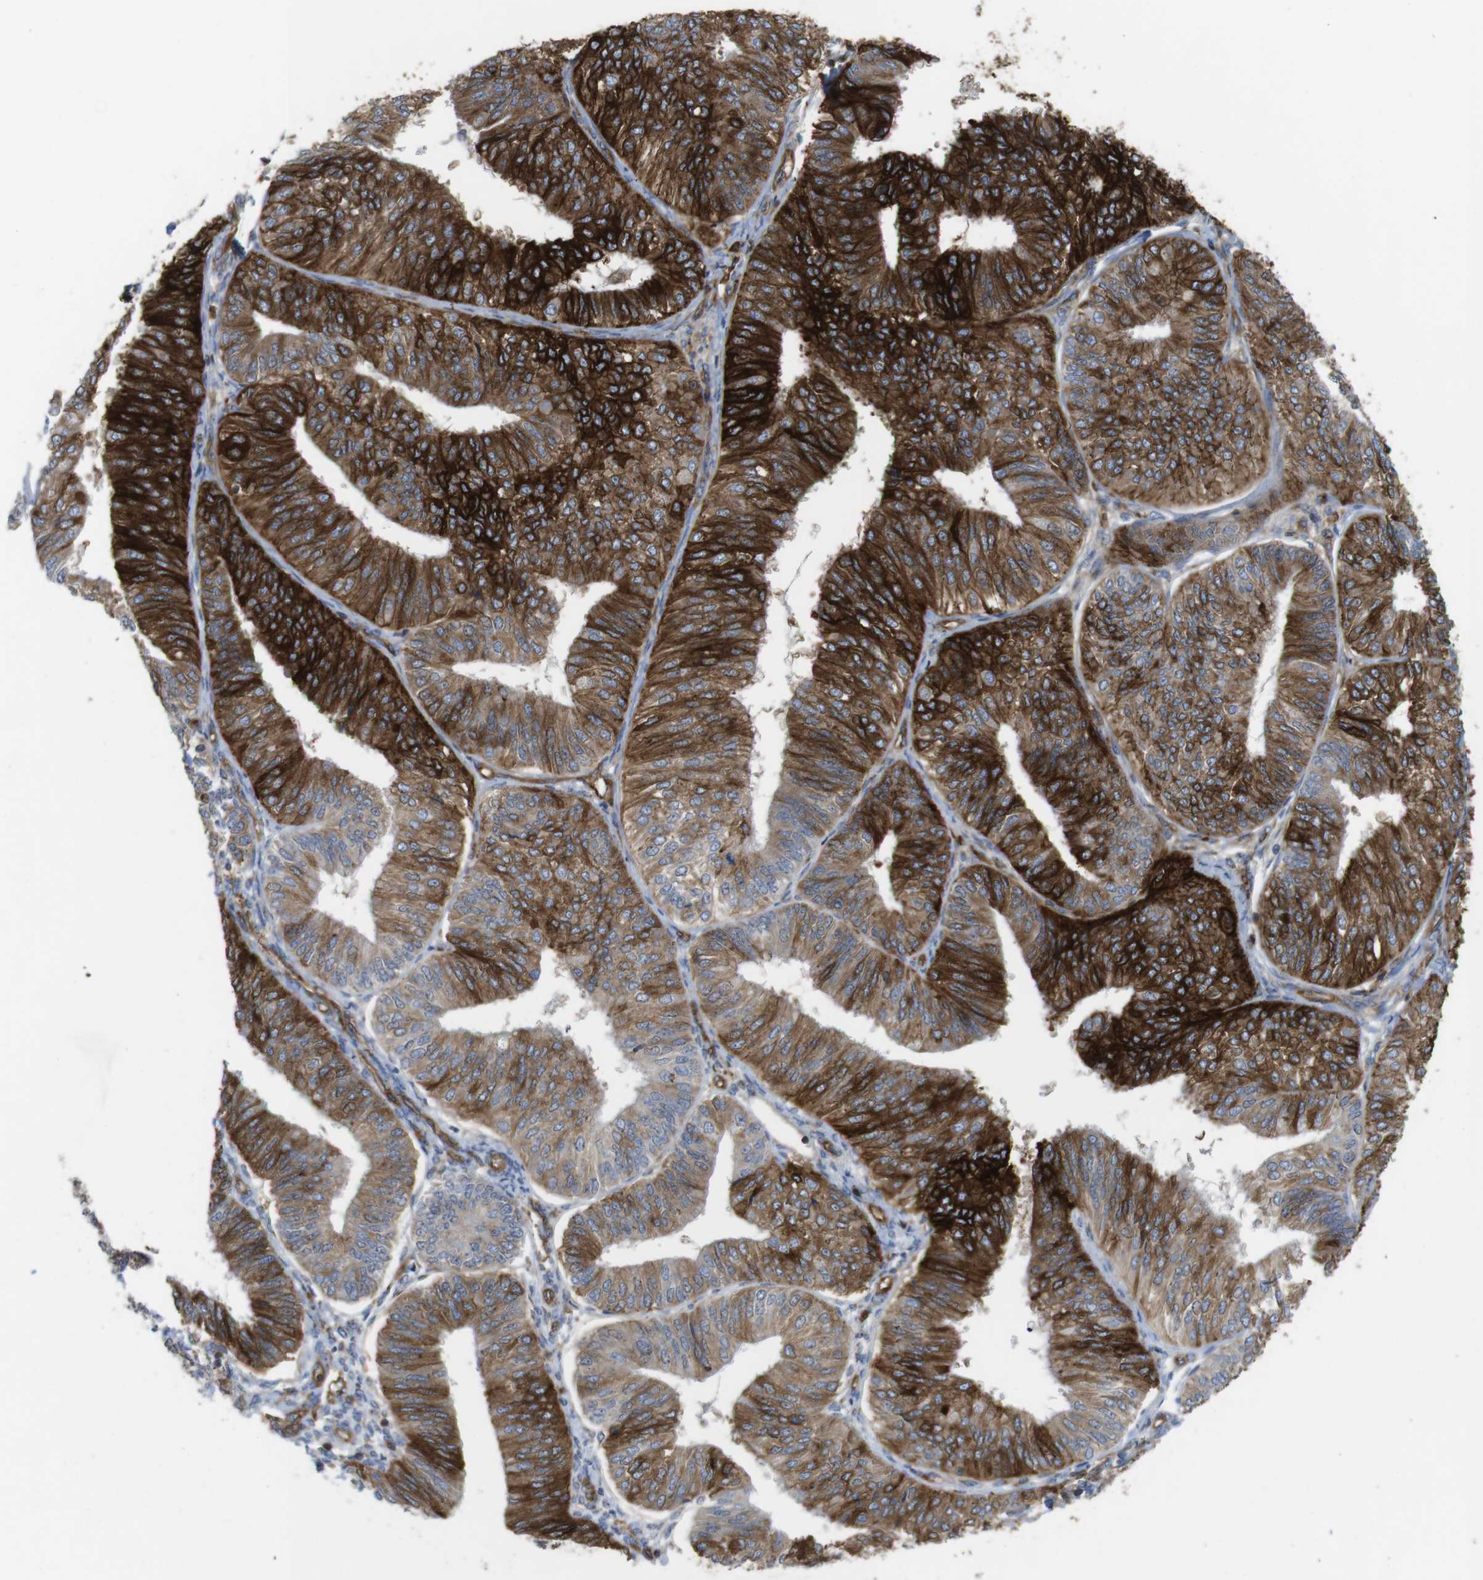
{"staining": {"intensity": "strong", "quantity": ">75%", "location": "cytoplasmic/membranous"}, "tissue": "endometrial cancer", "cell_type": "Tumor cells", "image_type": "cancer", "snomed": [{"axis": "morphology", "description": "Adenocarcinoma, NOS"}, {"axis": "topography", "description": "Endometrium"}], "caption": "Immunohistochemistry (IHC) (DAB (3,3'-diaminobenzidine)) staining of endometrial cancer reveals strong cytoplasmic/membranous protein positivity in about >75% of tumor cells.", "gene": "CCR6", "patient": {"sex": "female", "age": 58}}